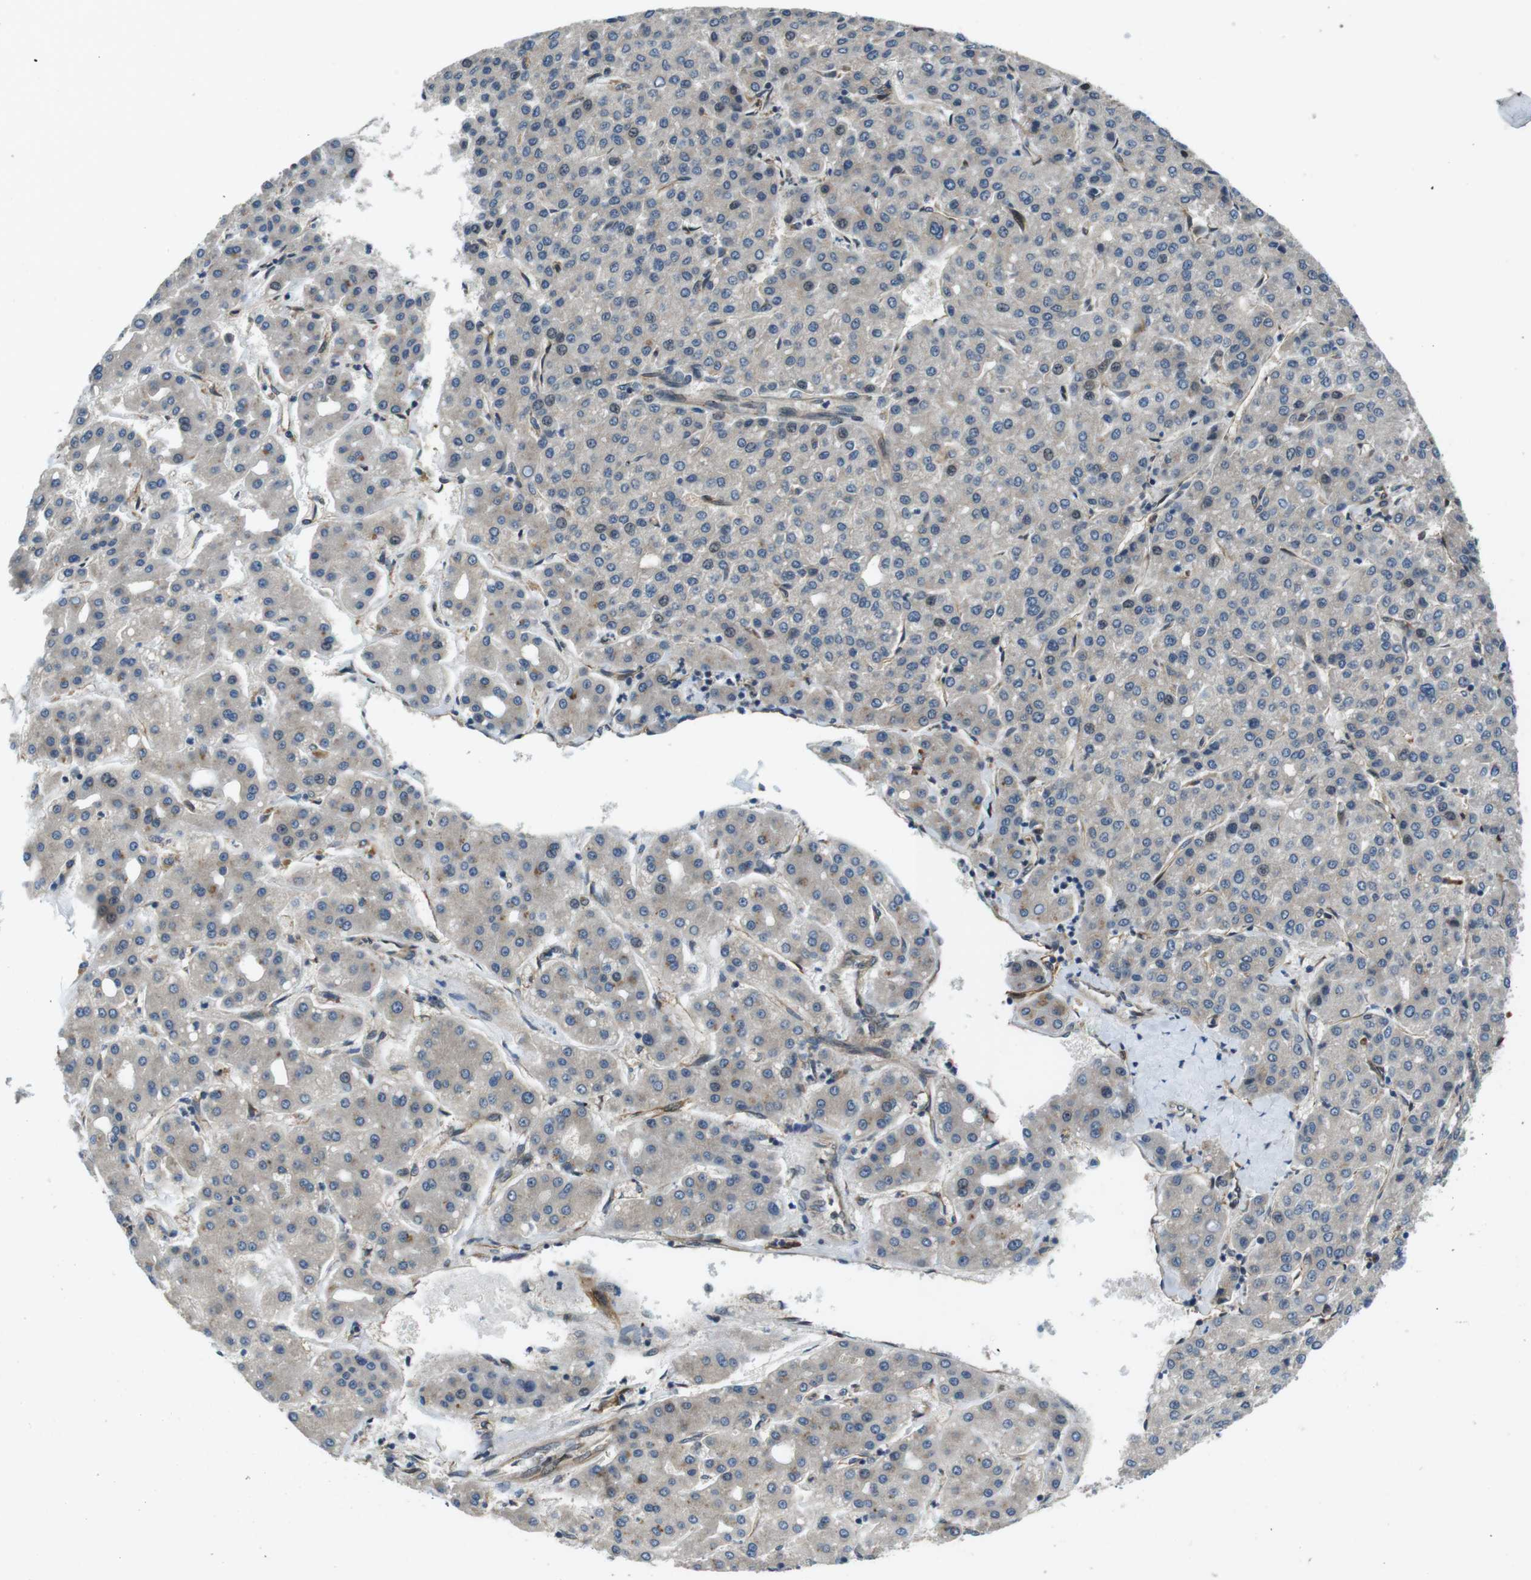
{"staining": {"intensity": "weak", "quantity": "<25%", "location": "cytoplasmic/membranous"}, "tissue": "liver cancer", "cell_type": "Tumor cells", "image_type": "cancer", "snomed": [{"axis": "morphology", "description": "Carcinoma, Hepatocellular, NOS"}, {"axis": "topography", "description": "Liver"}], "caption": "There is no significant expression in tumor cells of liver hepatocellular carcinoma. (DAB (3,3'-diaminobenzidine) IHC visualized using brightfield microscopy, high magnification).", "gene": "PALD1", "patient": {"sex": "male", "age": 65}}